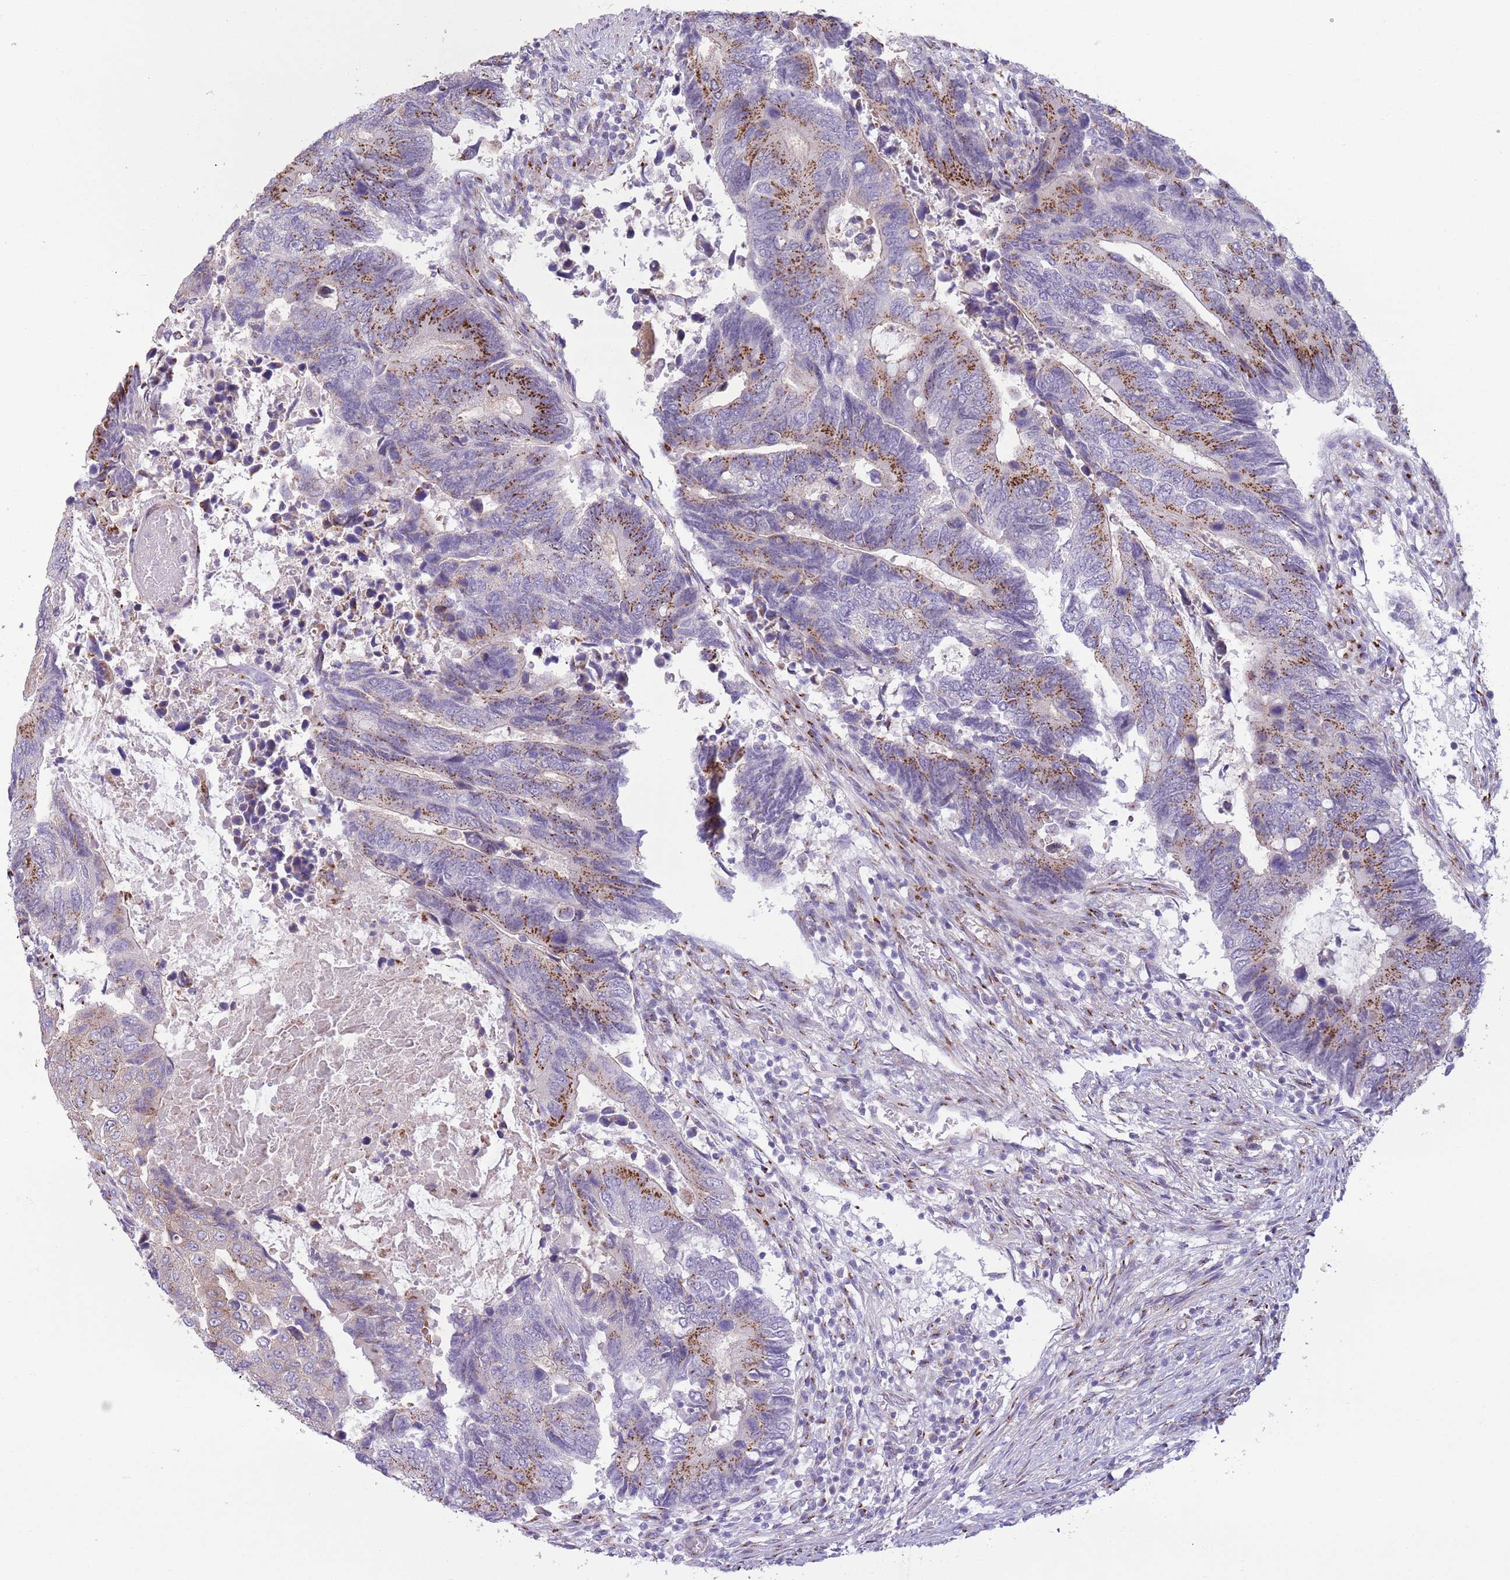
{"staining": {"intensity": "moderate", "quantity": ">75%", "location": "cytoplasmic/membranous"}, "tissue": "colorectal cancer", "cell_type": "Tumor cells", "image_type": "cancer", "snomed": [{"axis": "morphology", "description": "Adenocarcinoma, NOS"}, {"axis": "topography", "description": "Colon"}], "caption": "Human colorectal cancer (adenocarcinoma) stained for a protein (brown) exhibits moderate cytoplasmic/membranous positive expression in approximately >75% of tumor cells.", "gene": "C20orf96", "patient": {"sex": "male", "age": 87}}